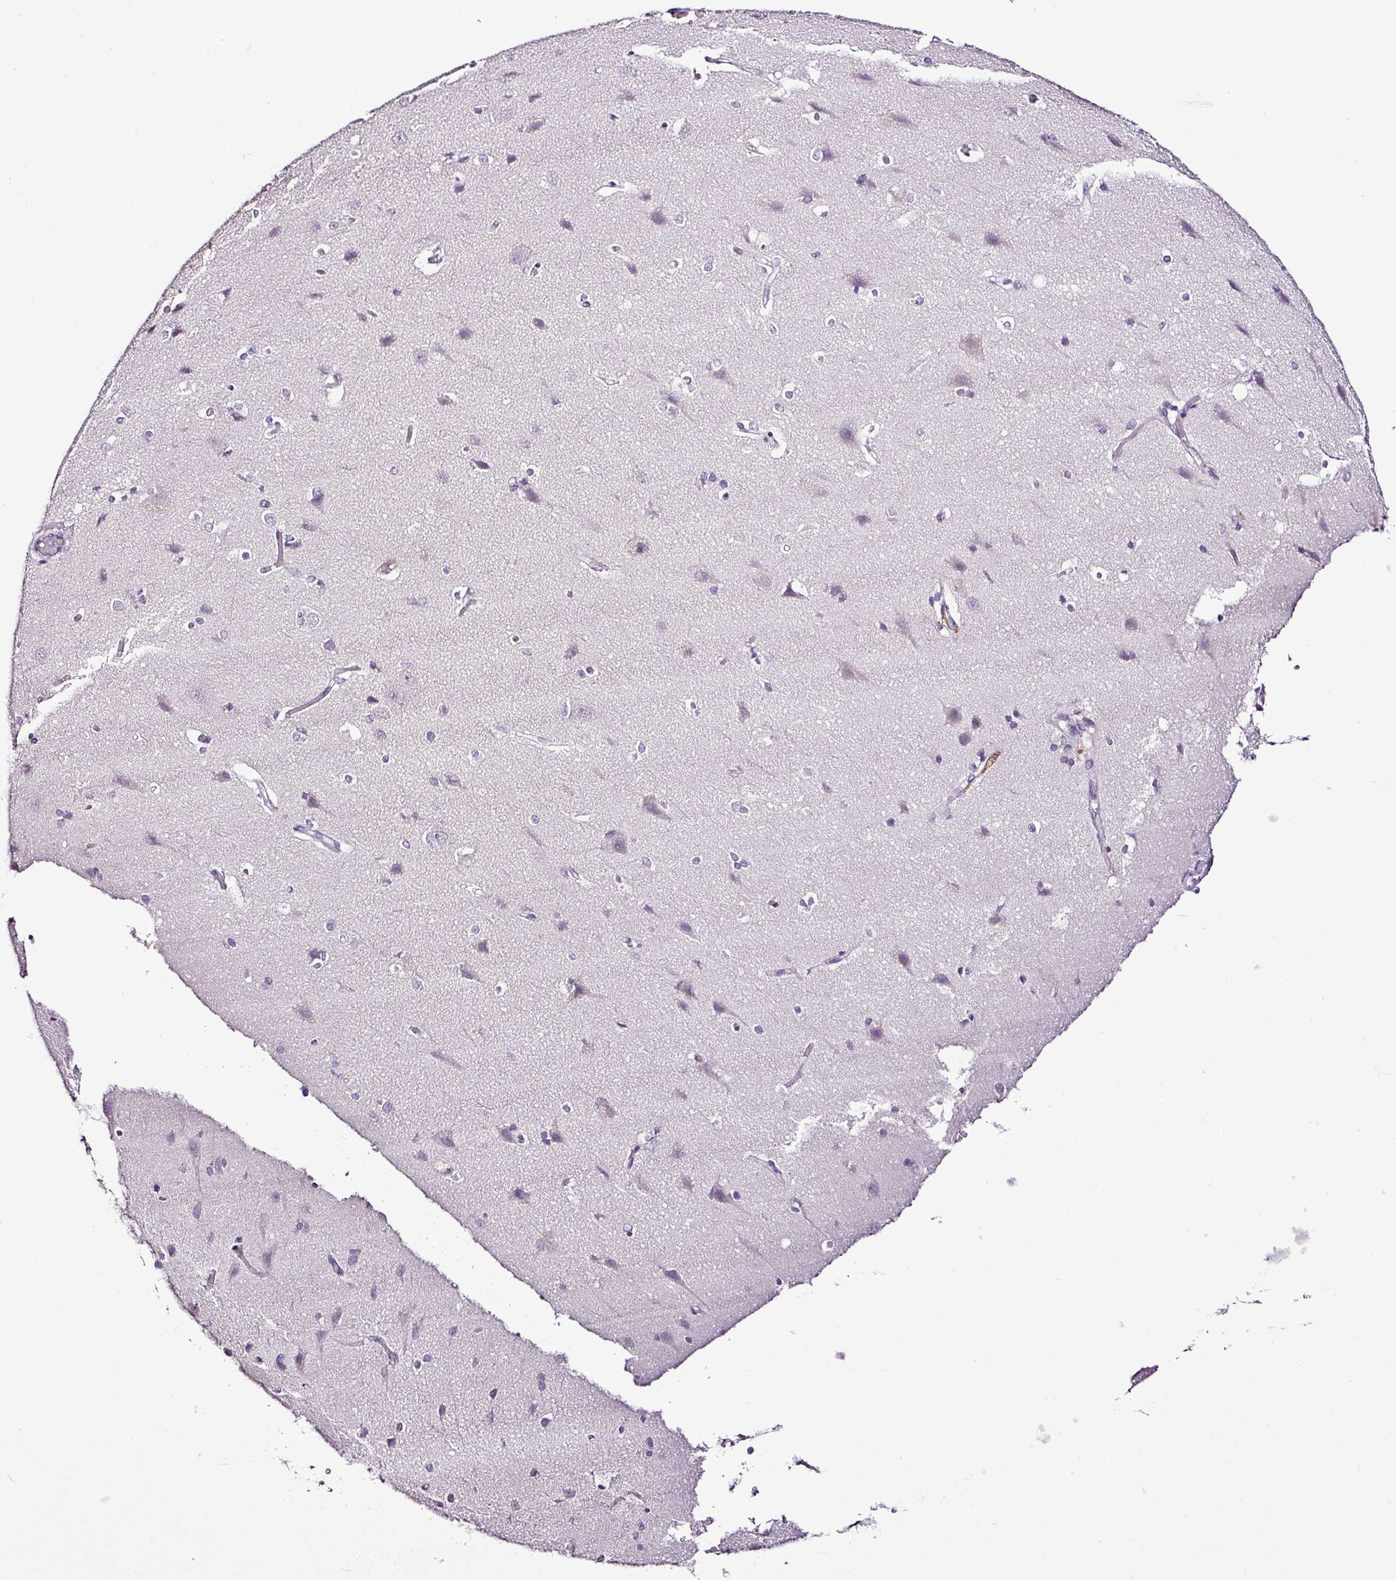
{"staining": {"intensity": "negative", "quantity": "none", "location": "none"}, "tissue": "cerebral cortex", "cell_type": "Endothelial cells", "image_type": "normal", "snomed": [{"axis": "morphology", "description": "Normal tissue, NOS"}, {"axis": "topography", "description": "Cerebral cortex"}], "caption": "Human cerebral cortex stained for a protein using immunohistochemistry (IHC) demonstrates no expression in endothelial cells.", "gene": "ESR1", "patient": {"sex": "male", "age": 37}}